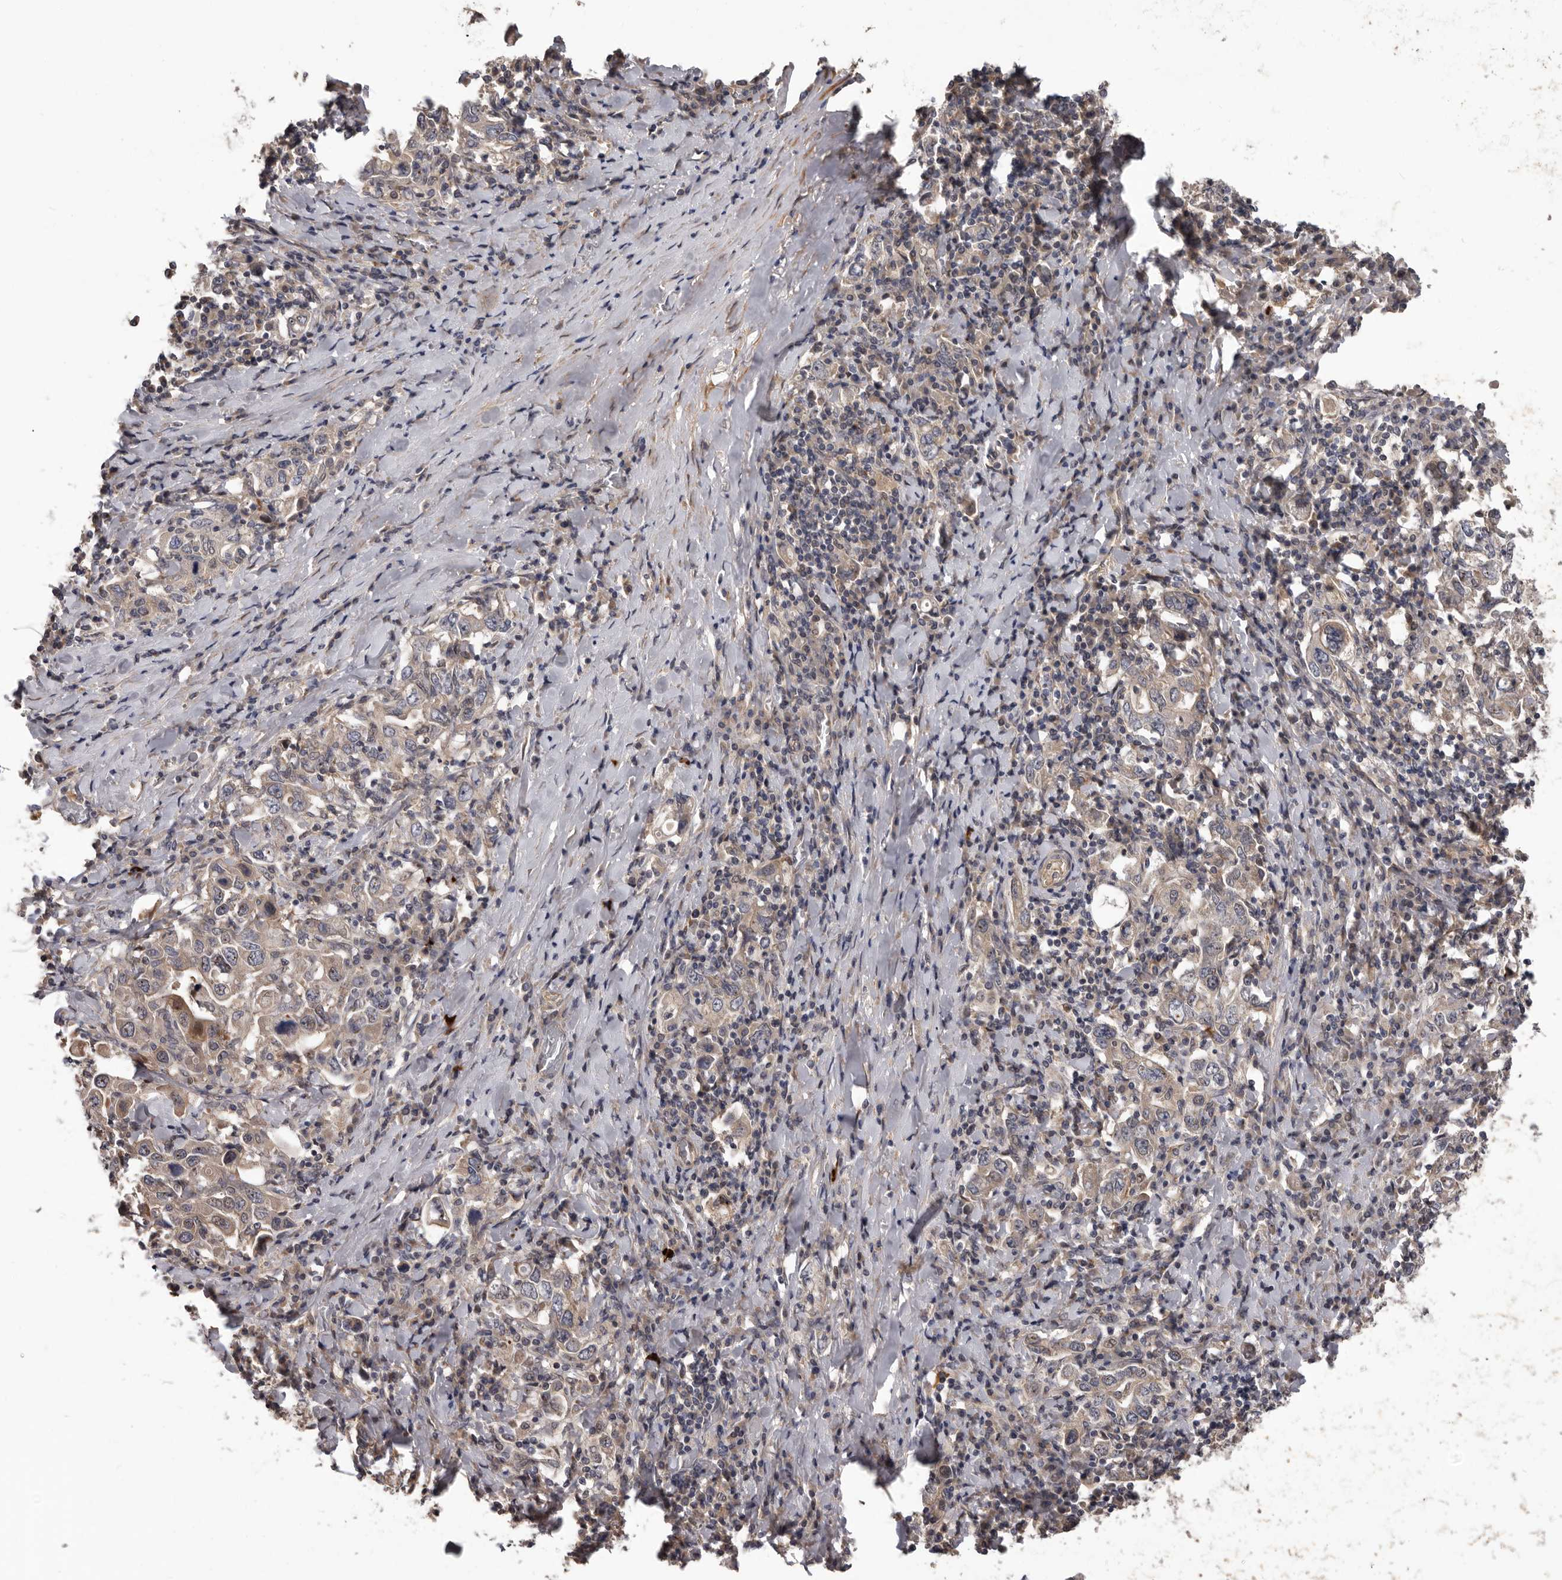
{"staining": {"intensity": "weak", "quantity": "25%-75%", "location": "cytoplasmic/membranous"}, "tissue": "stomach cancer", "cell_type": "Tumor cells", "image_type": "cancer", "snomed": [{"axis": "morphology", "description": "Adenocarcinoma, NOS"}, {"axis": "topography", "description": "Stomach, upper"}], "caption": "Approximately 25%-75% of tumor cells in stomach cancer reveal weak cytoplasmic/membranous protein positivity as visualized by brown immunohistochemical staining.", "gene": "PRKD1", "patient": {"sex": "male", "age": 62}}